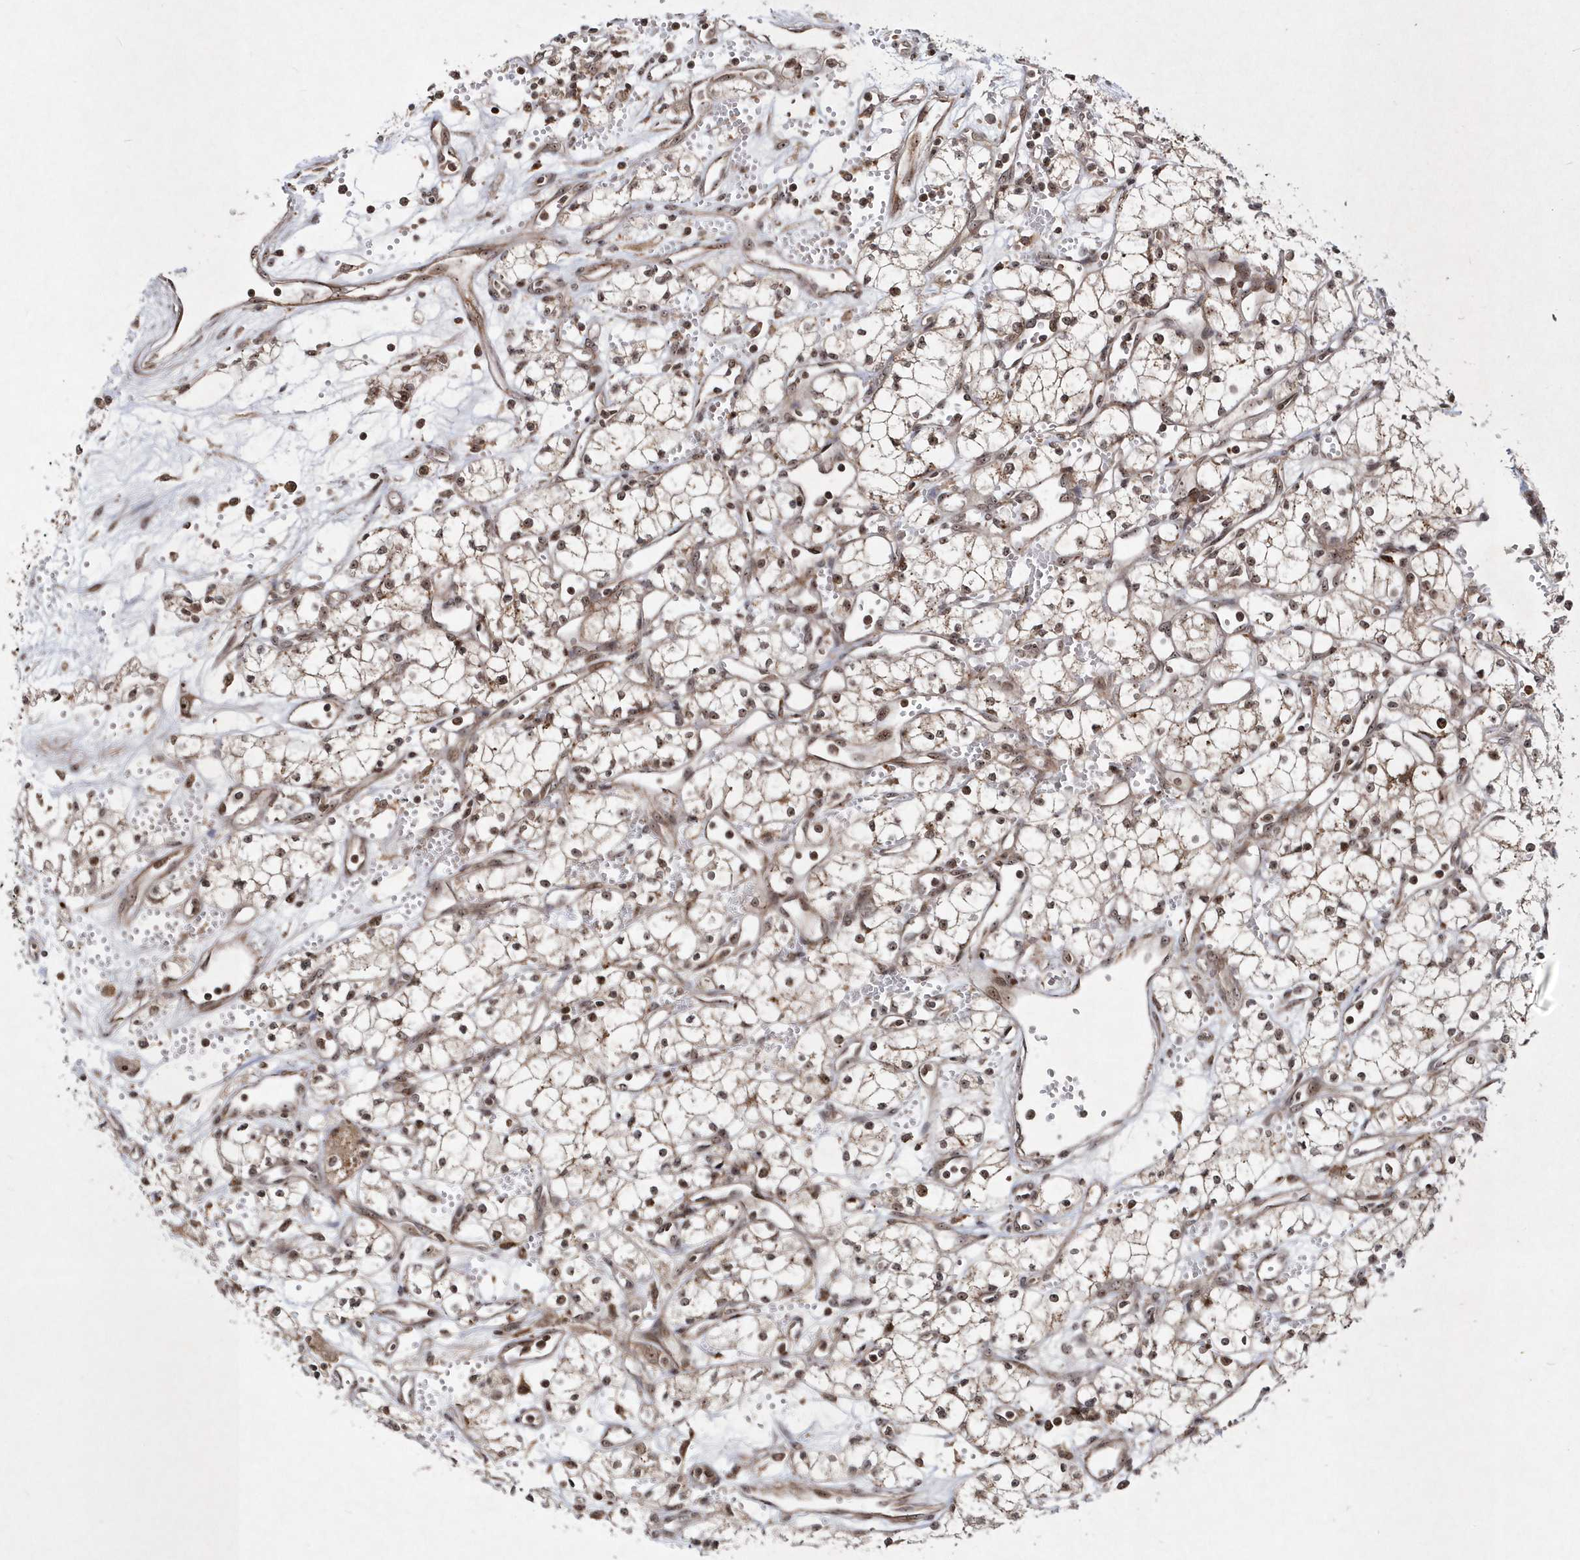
{"staining": {"intensity": "weak", "quantity": "25%-75%", "location": "cytoplasmic/membranous,nuclear"}, "tissue": "renal cancer", "cell_type": "Tumor cells", "image_type": "cancer", "snomed": [{"axis": "morphology", "description": "Adenocarcinoma, NOS"}, {"axis": "topography", "description": "Kidney"}], "caption": "Weak cytoplasmic/membranous and nuclear expression is present in about 25%-75% of tumor cells in renal cancer (adenocarcinoma). (DAB (3,3'-diaminobenzidine) IHC, brown staining for protein, blue staining for nuclei).", "gene": "SOWAHB", "patient": {"sex": "male", "age": 59}}